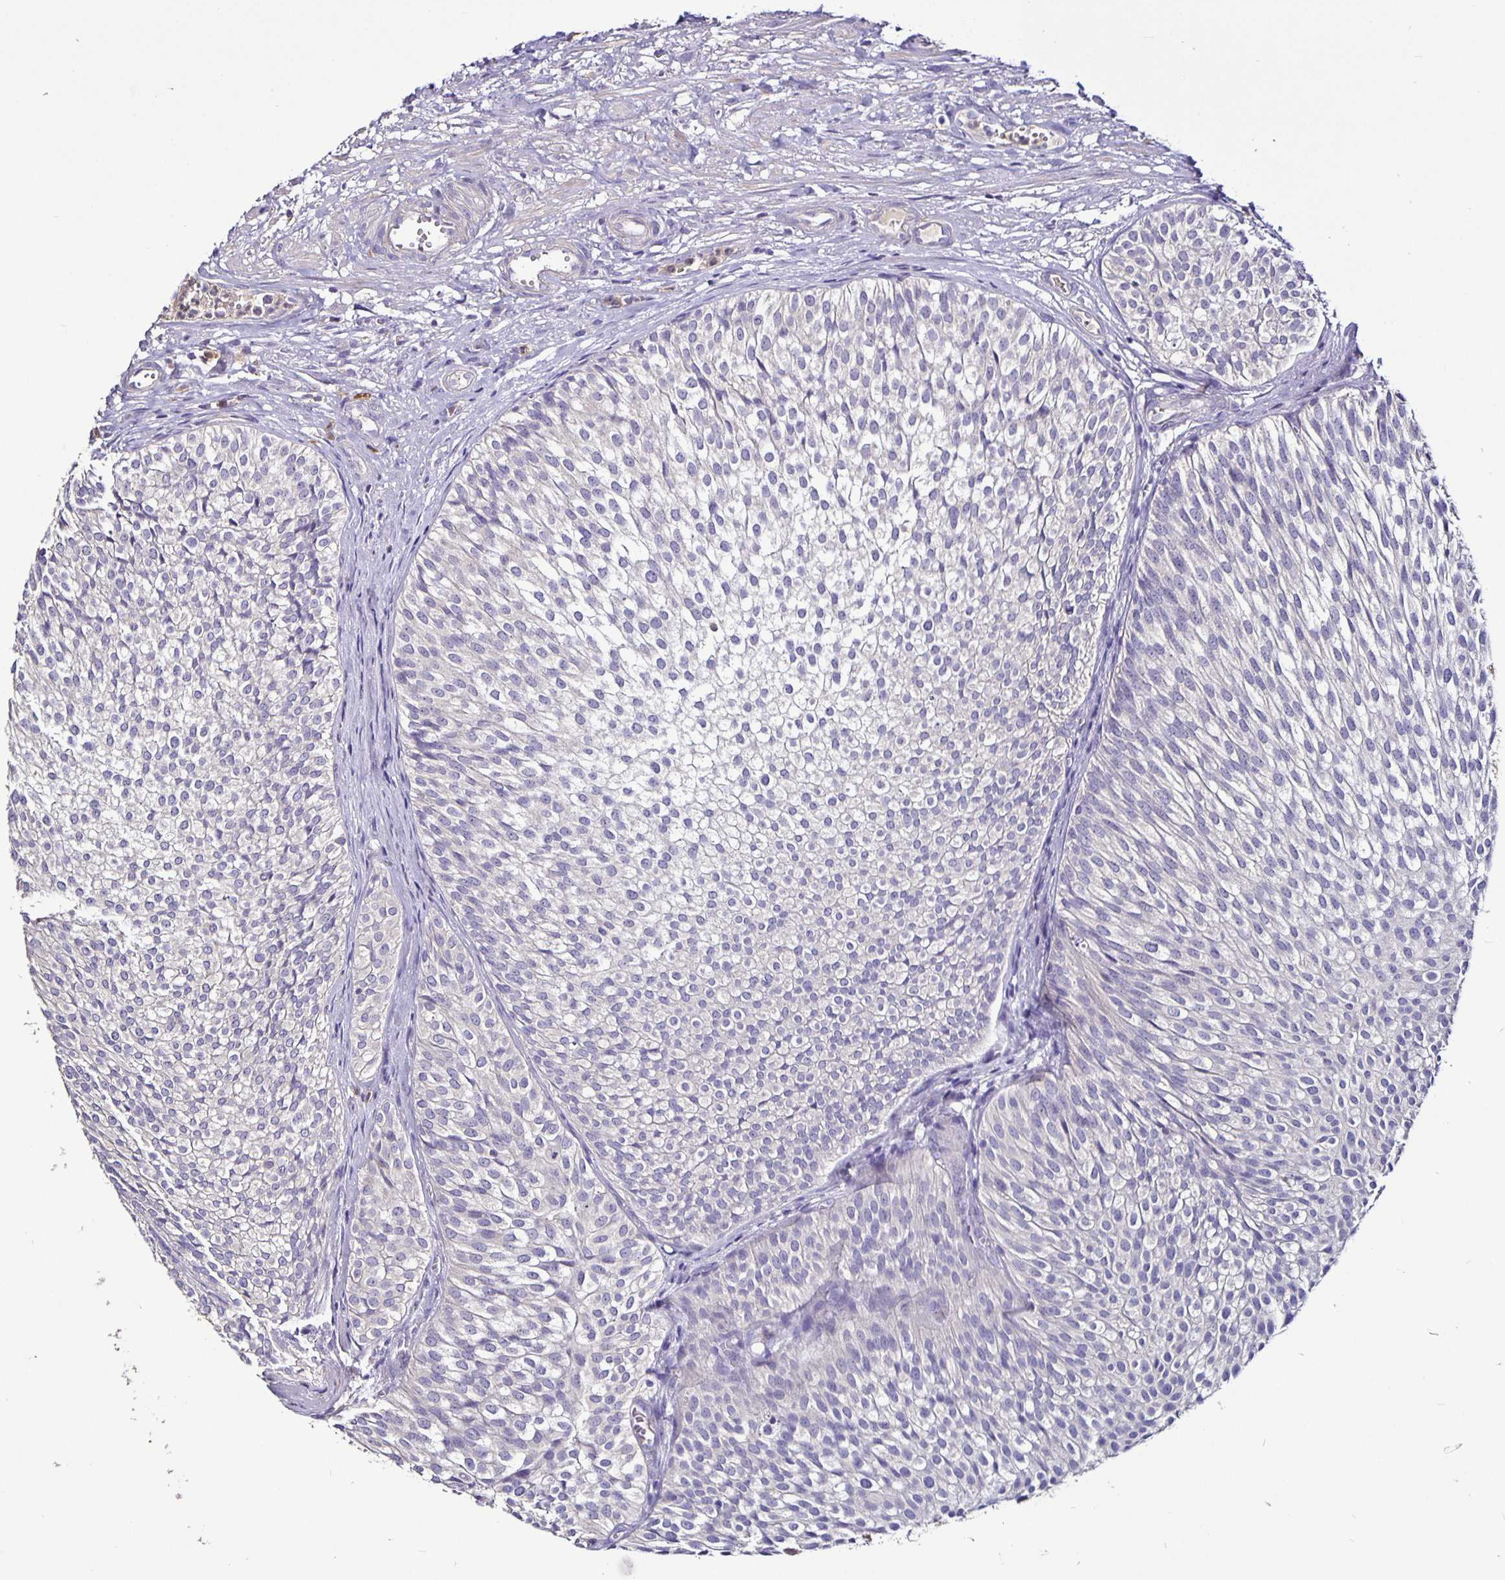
{"staining": {"intensity": "negative", "quantity": "none", "location": "none"}, "tissue": "urothelial cancer", "cell_type": "Tumor cells", "image_type": "cancer", "snomed": [{"axis": "morphology", "description": "Urothelial carcinoma, Low grade"}, {"axis": "topography", "description": "Urinary bladder"}], "caption": "Urothelial carcinoma (low-grade) was stained to show a protein in brown. There is no significant staining in tumor cells.", "gene": "FCER1A", "patient": {"sex": "male", "age": 91}}